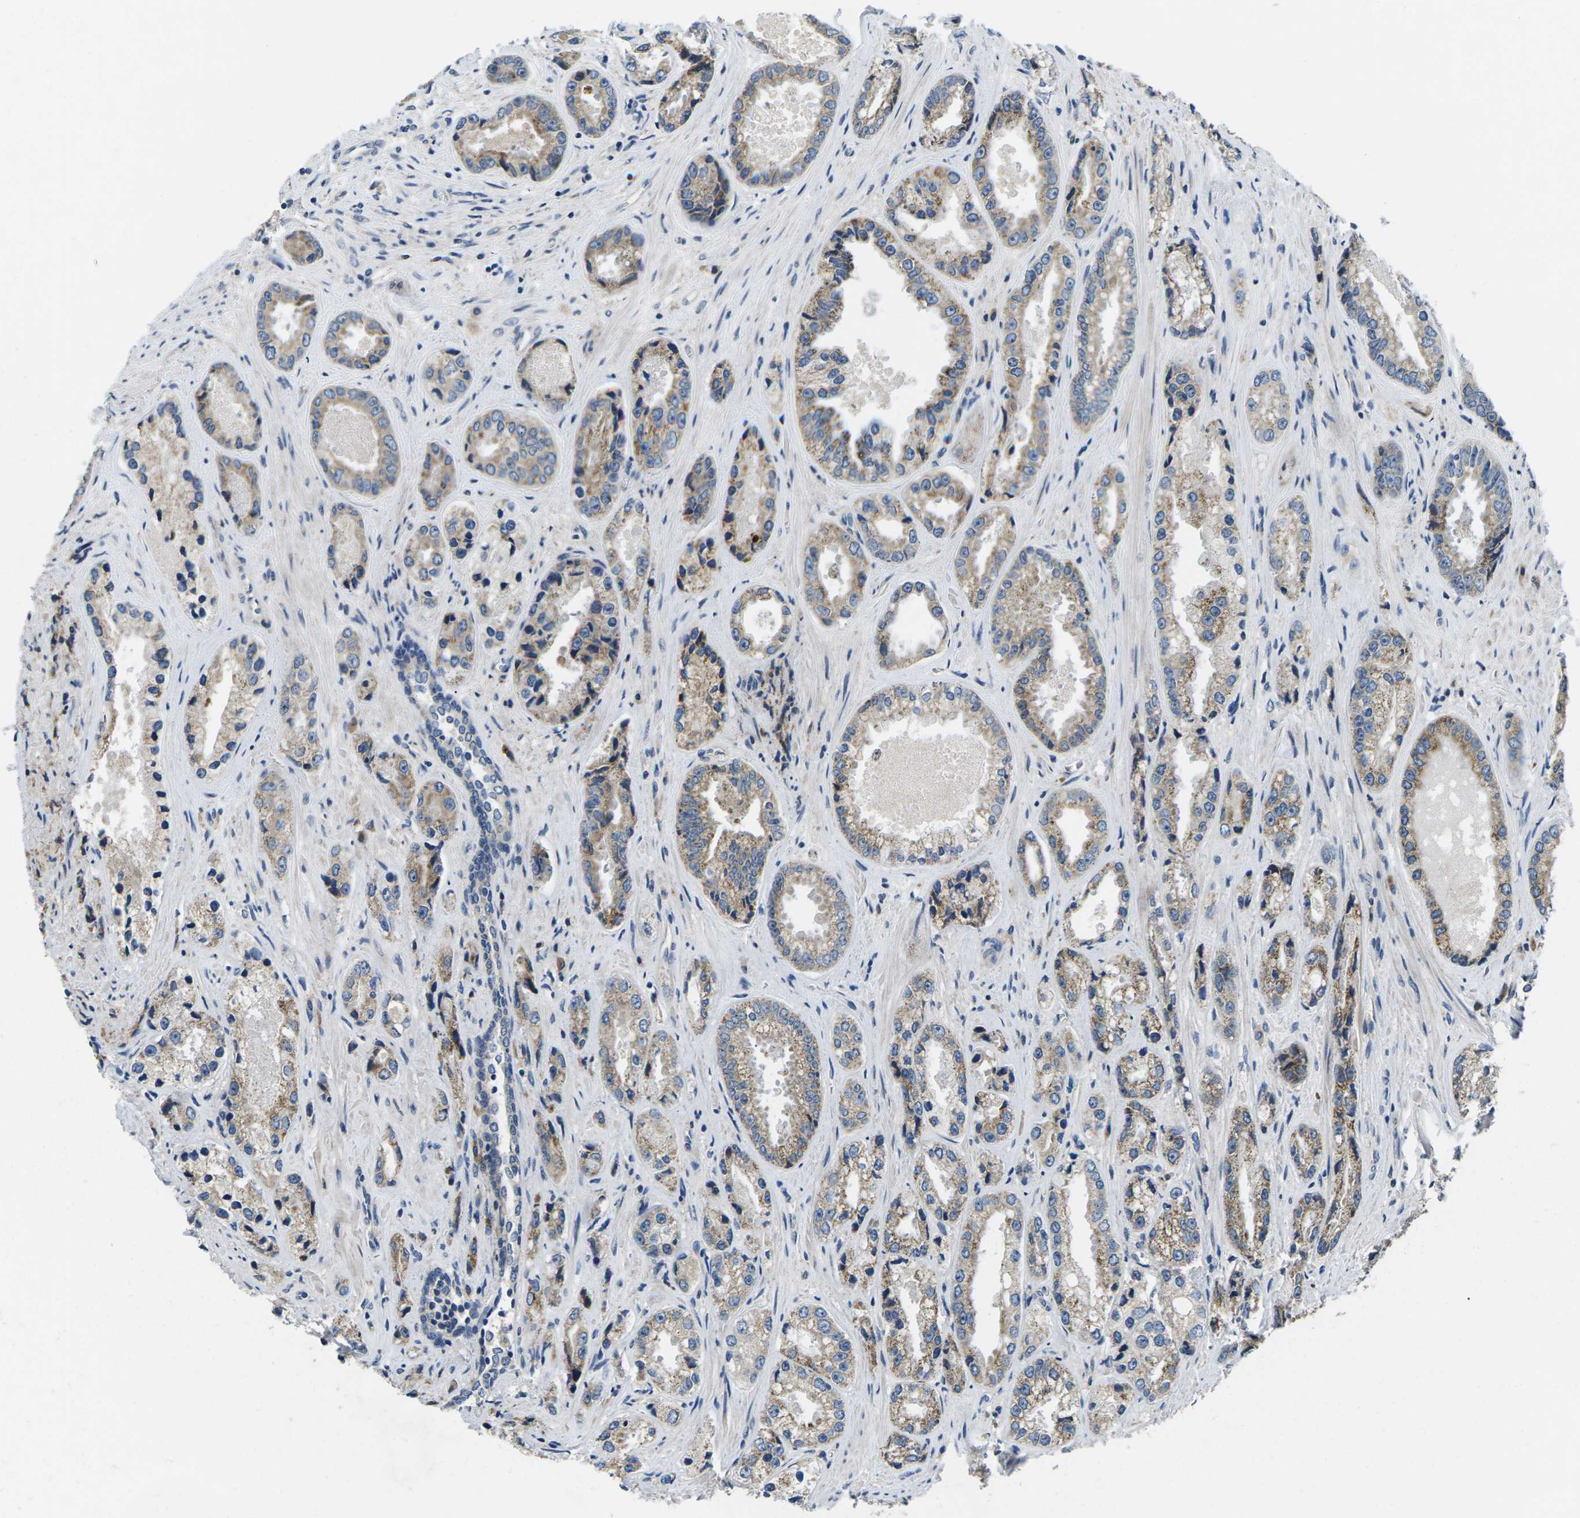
{"staining": {"intensity": "weak", "quantity": "25%-75%", "location": "cytoplasmic/membranous"}, "tissue": "prostate cancer", "cell_type": "Tumor cells", "image_type": "cancer", "snomed": [{"axis": "morphology", "description": "Adenocarcinoma, High grade"}, {"axis": "topography", "description": "Prostate"}], "caption": "Immunohistochemical staining of human high-grade adenocarcinoma (prostate) shows low levels of weak cytoplasmic/membranous expression in approximately 25%-75% of tumor cells.", "gene": "ERGIC3", "patient": {"sex": "male", "age": 61}}